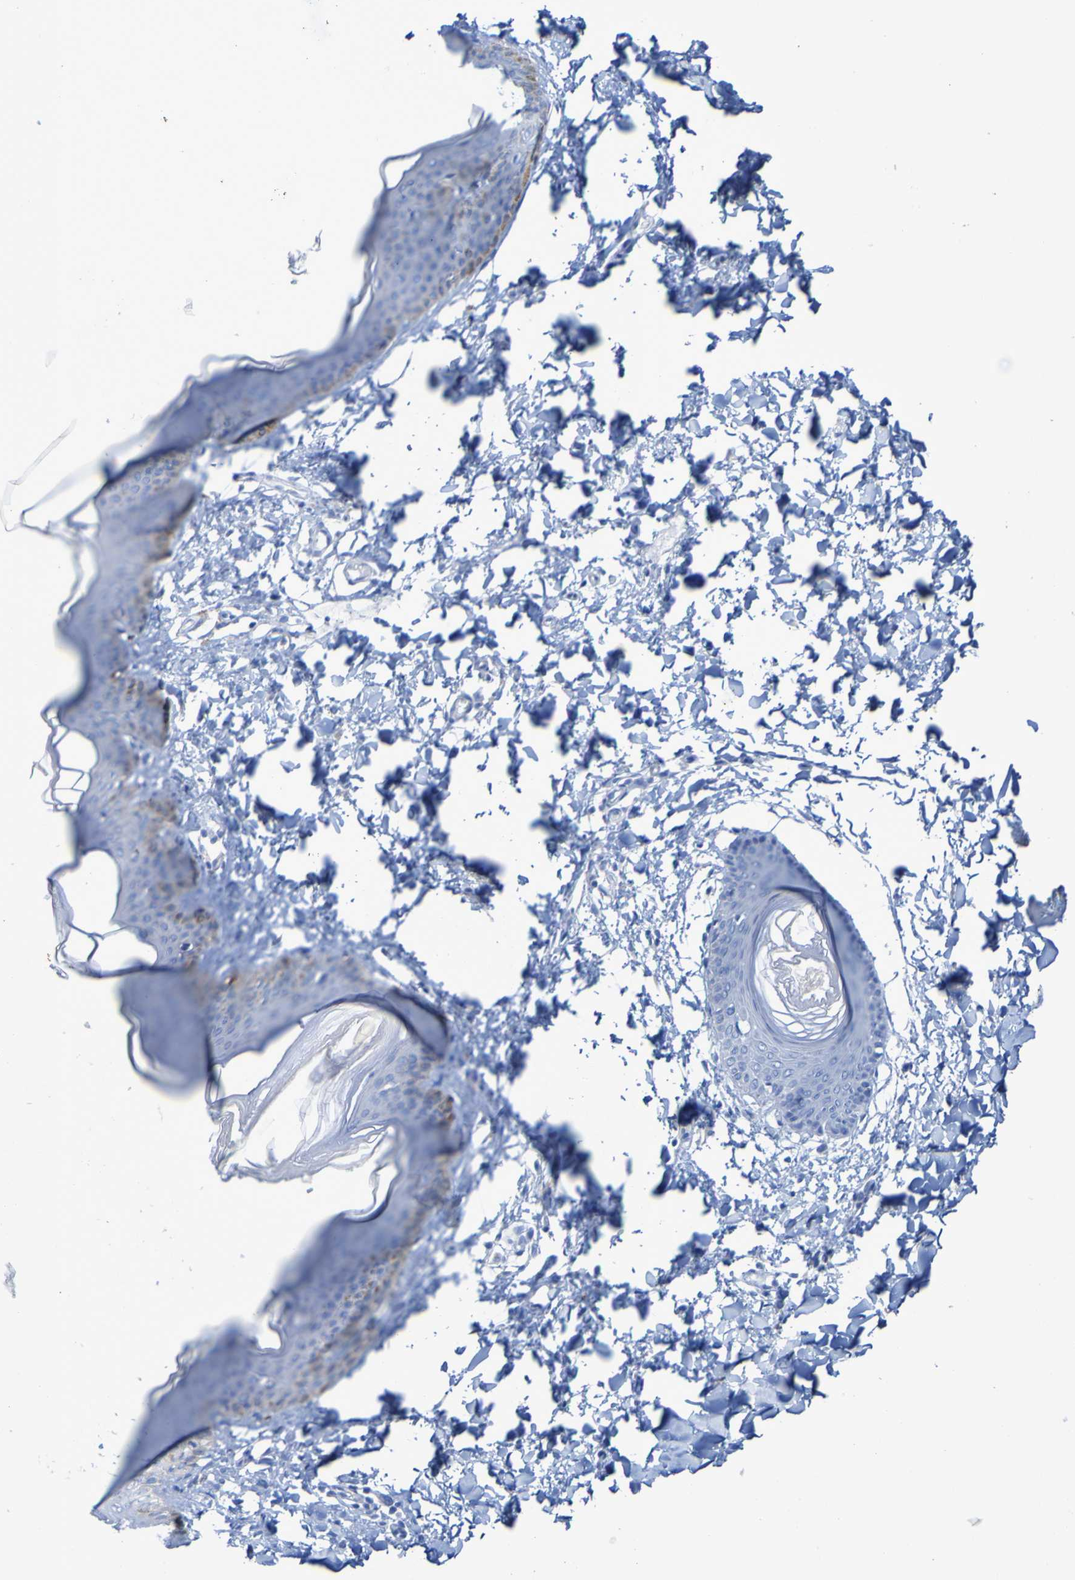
{"staining": {"intensity": "negative", "quantity": "none", "location": "none"}, "tissue": "skin", "cell_type": "Fibroblasts", "image_type": "normal", "snomed": [{"axis": "morphology", "description": "Normal tissue, NOS"}, {"axis": "topography", "description": "Skin"}], "caption": "DAB immunohistochemical staining of unremarkable skin demonstrates no significant positivity in fibroblasts. (DAB (3,3'-diaminobenzidine) IHC visualized using brightfield microscopy, high magnification).", "gene": "ACMSD", "patient": {"sex": "female", "age": 17}}